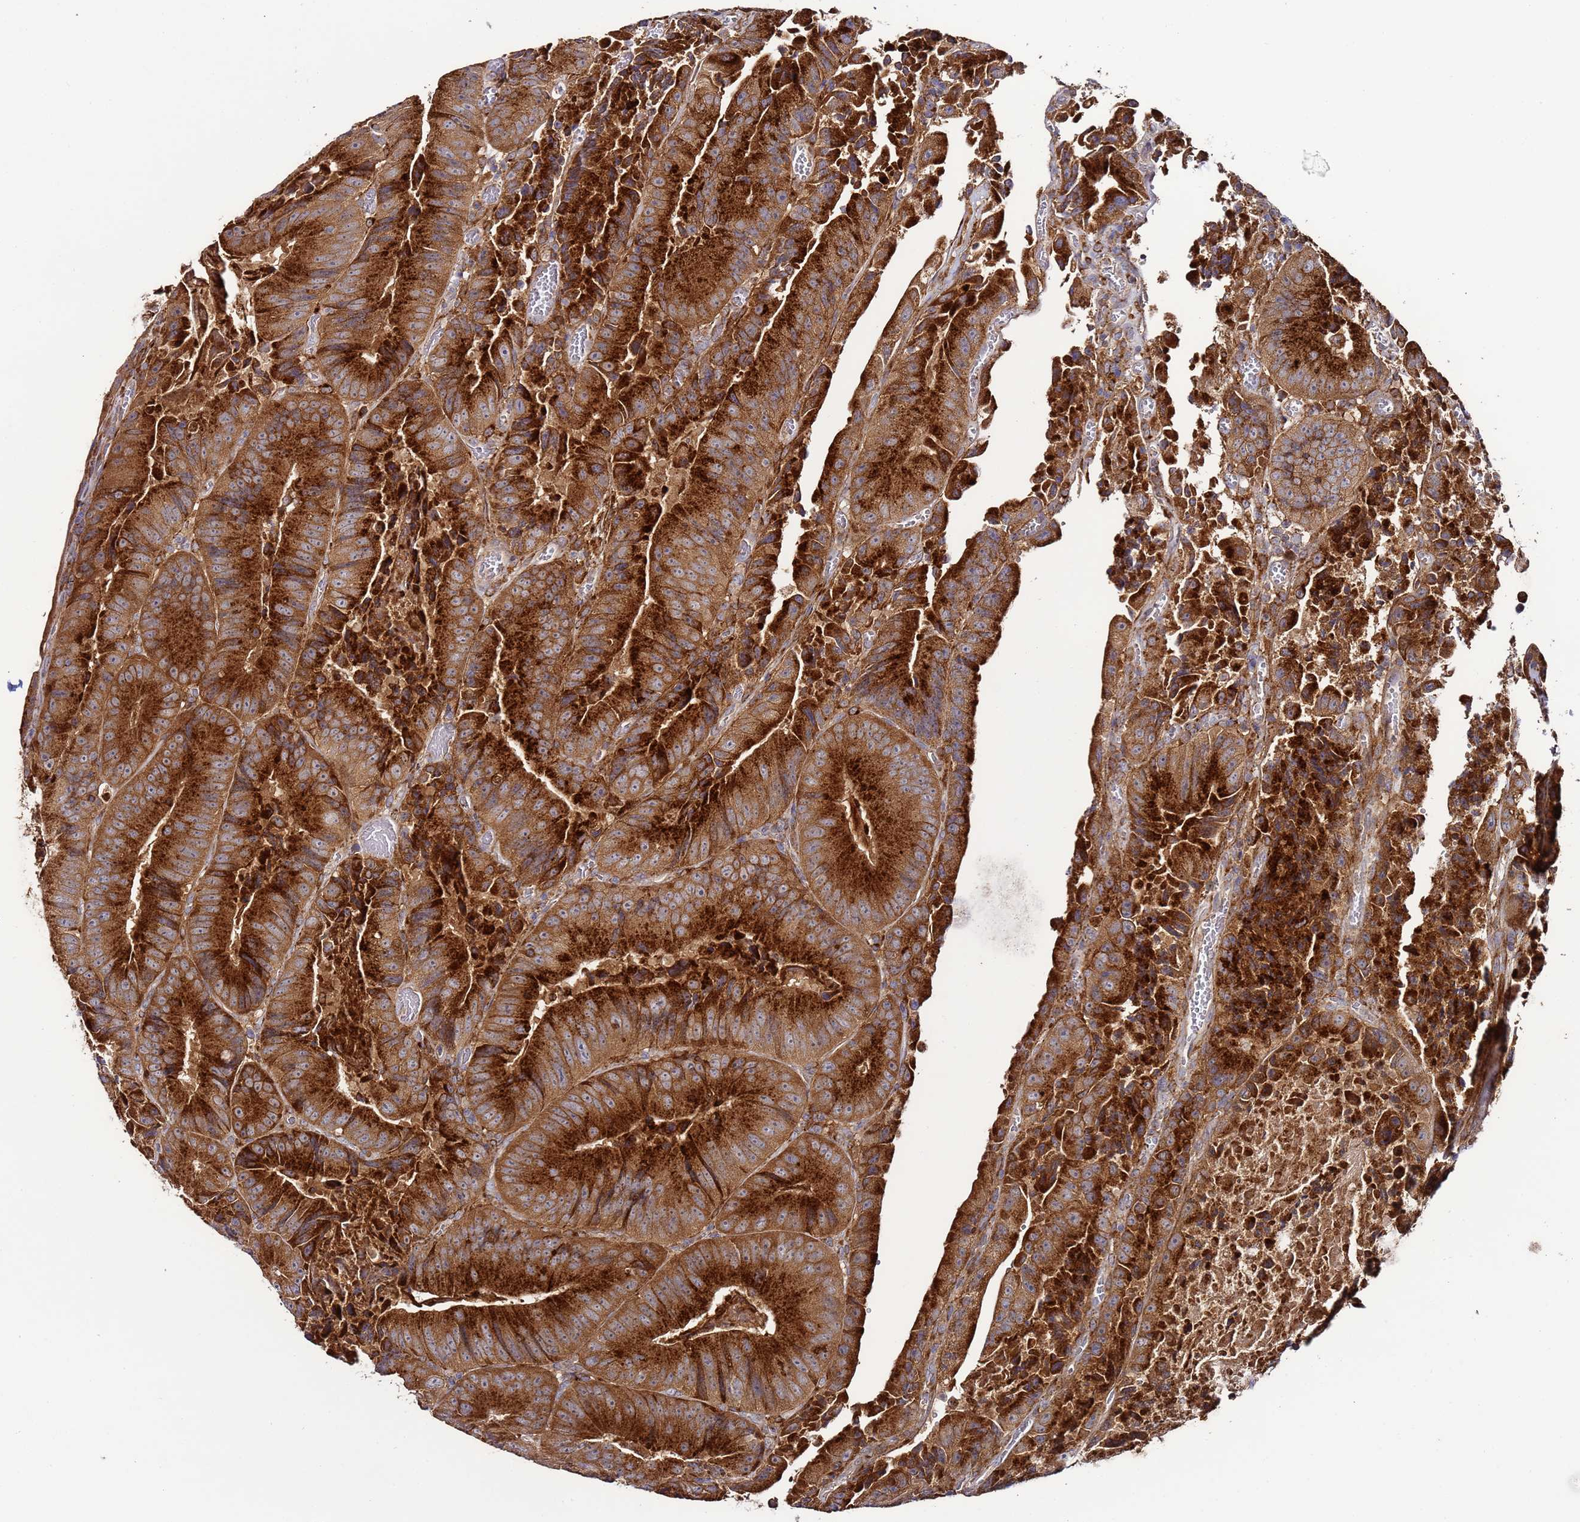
{"staining": {"intensity": "strong", "quantity": ">75%", "location": "cytoplasmic/membranous"}, "tissue": "colorectal cancer", "cell_type": "Tumor cells", "image_type": "cancer", "snomed": [{"axis": "morphology", "description": "Adenocarcinoma, NOS"}, {"axis": "topography", "description": "Colon"}], "caption": "Strong cytoplasmic/membranous positivity is present in about >75% of tumor cells in colorectal cancer.", "gene": "TMEM176B", "patient": {"sex": "female", "age": 86}}